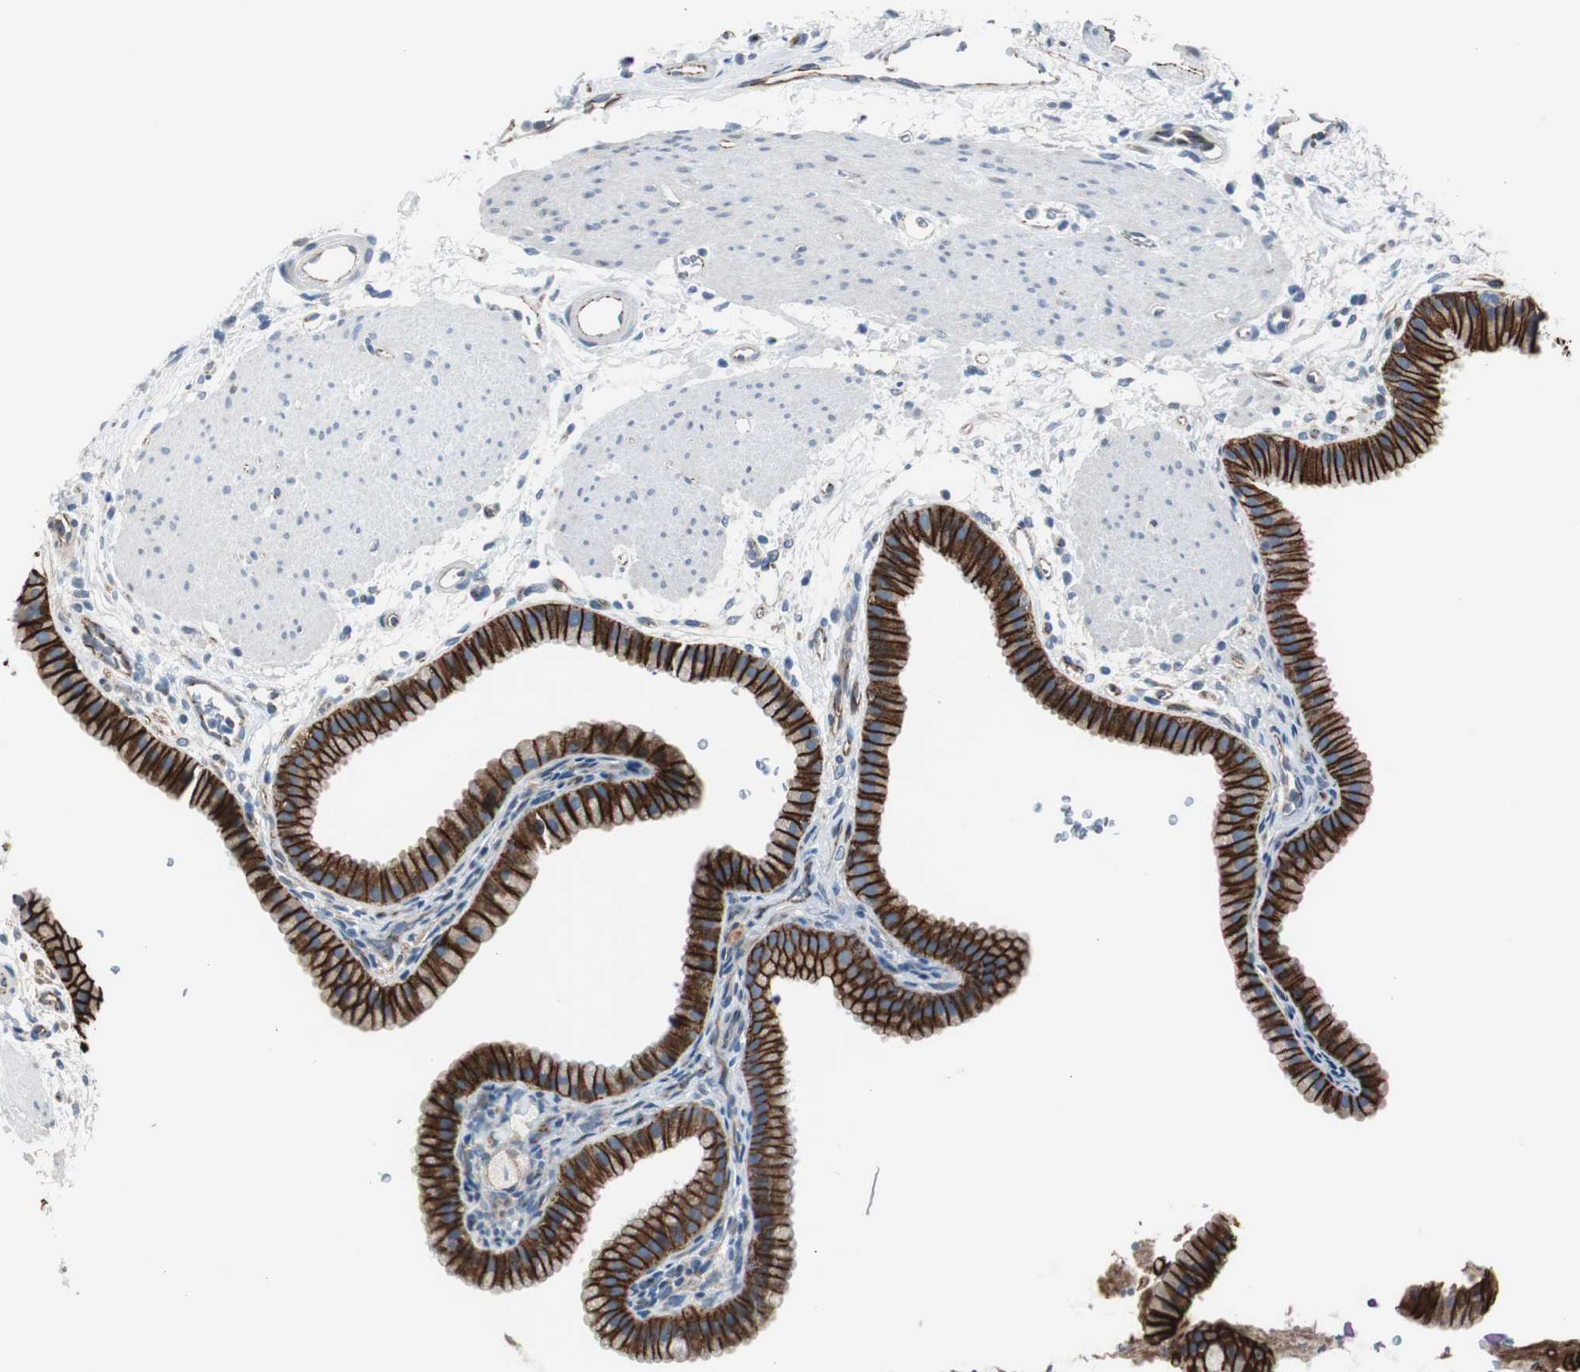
{"staining": {"intensity": "strong", "quantity": ">75%", "location": "cytoplasmic/membranous"}, "tissue": "gallbladder", "cell_type": "Glandular cells", "image_type": "normal", "snomed": [{"axis": "morphology", "description": "Normal tissue, NOS"}, {"axis": "topography", "description": "Gallbladder"}], "caption": "Immunohistochemistry image of normal gallbladder stained for a protein (brown), which reveals high levels of strong cytoplasmic/membranous positivity in approximately >75% of glandular cells.", "gene": "STXBP4", "patient": {"sex": "female", "age": 64}}